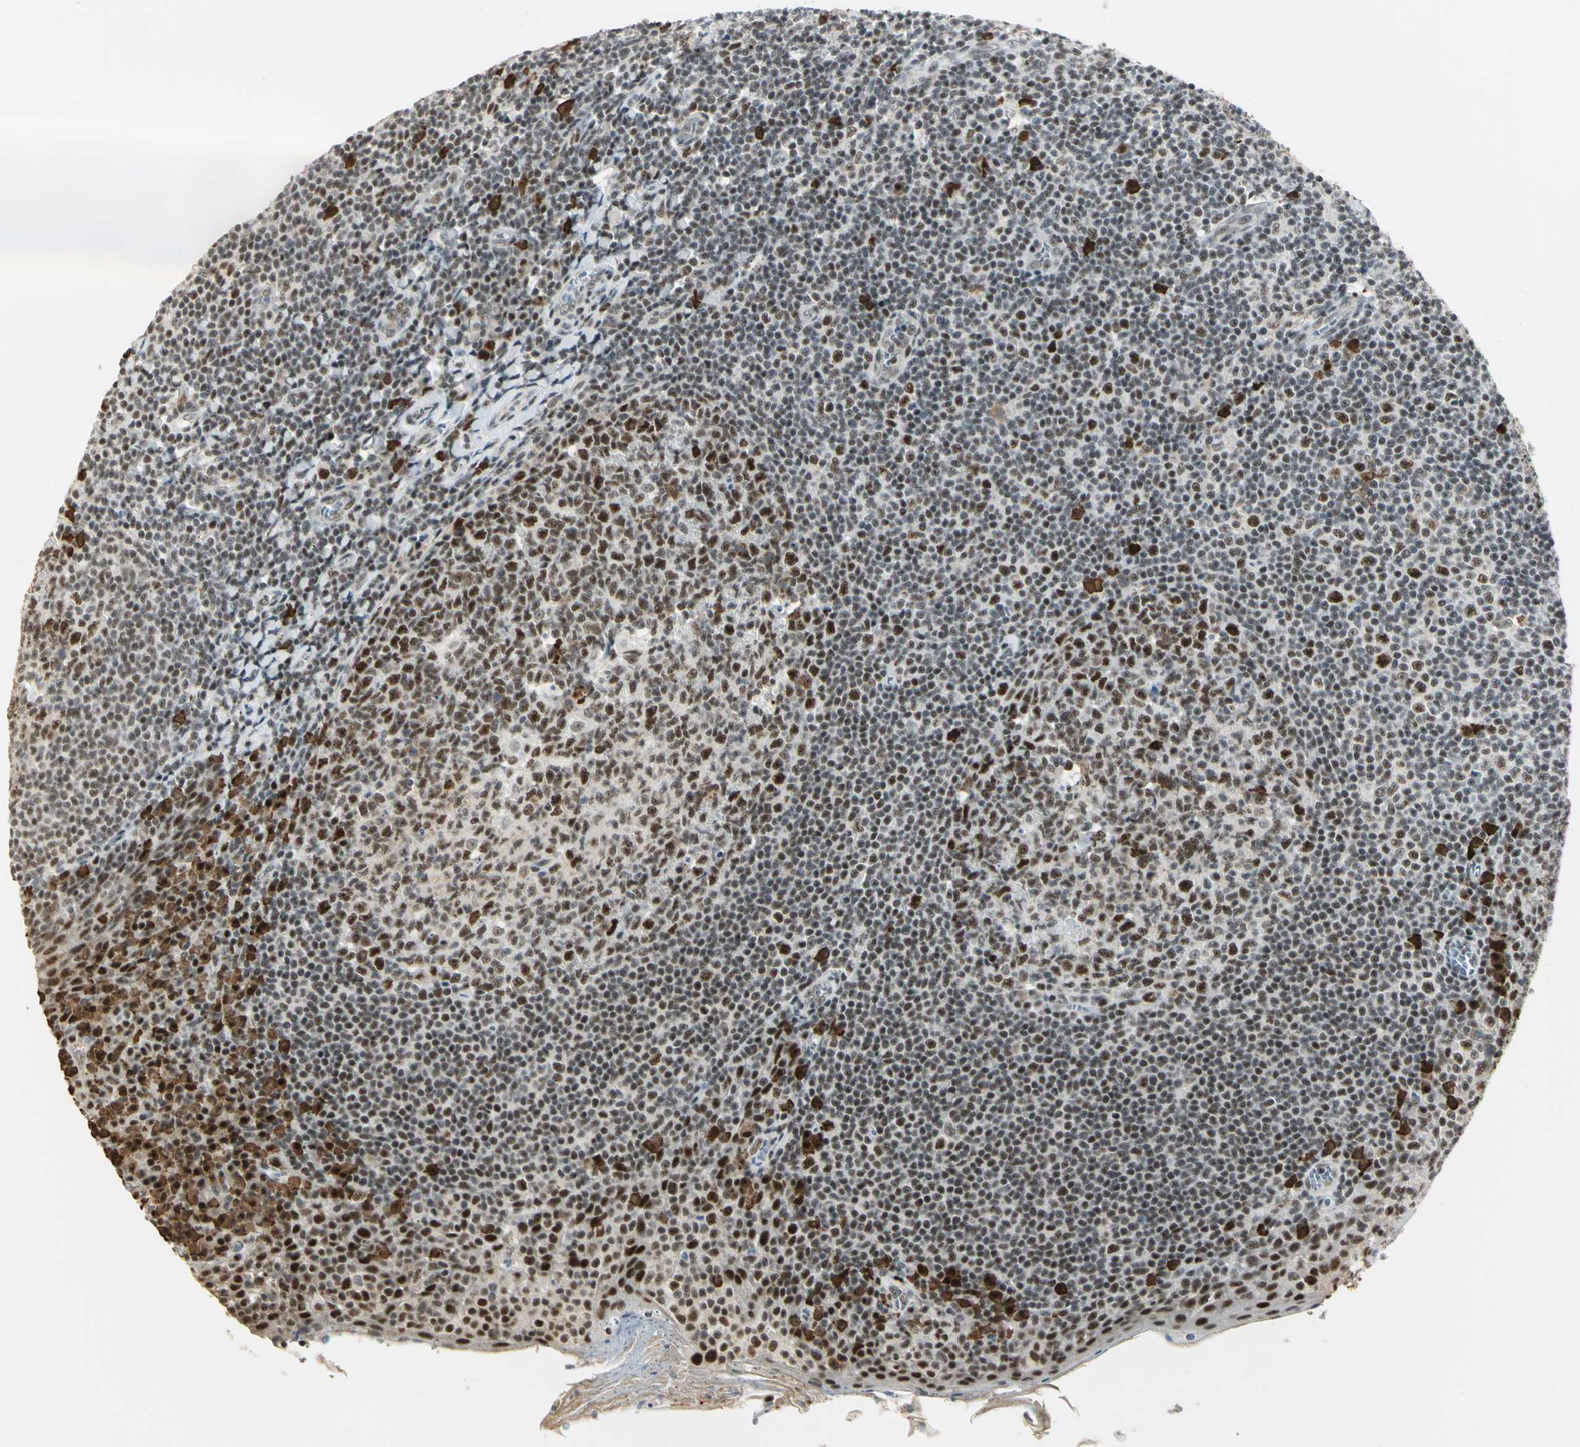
{"staining": {"intensity": "strong", "quantity": ">75%", "location": "nuclear"}, "tissue": "tonsil", "cell_type": "Germinal center cells", "image_type": "normal", "snomed": [{"axis": "morphology", "description": "Normal tissue, NOS"}, {"axis": "topography", "description": "Tonsil"}], "caption": "Protein analysis of unremarkable tonsil reveals strong nuclear expression in about >75% of germinal center cells. (DAB (3,3'-diaminobenzidine) IHC, brown staining for protein, blue staining for nuclei).", "gene": "CCNT1", "patient": {"sex": "male", "age": 31}}